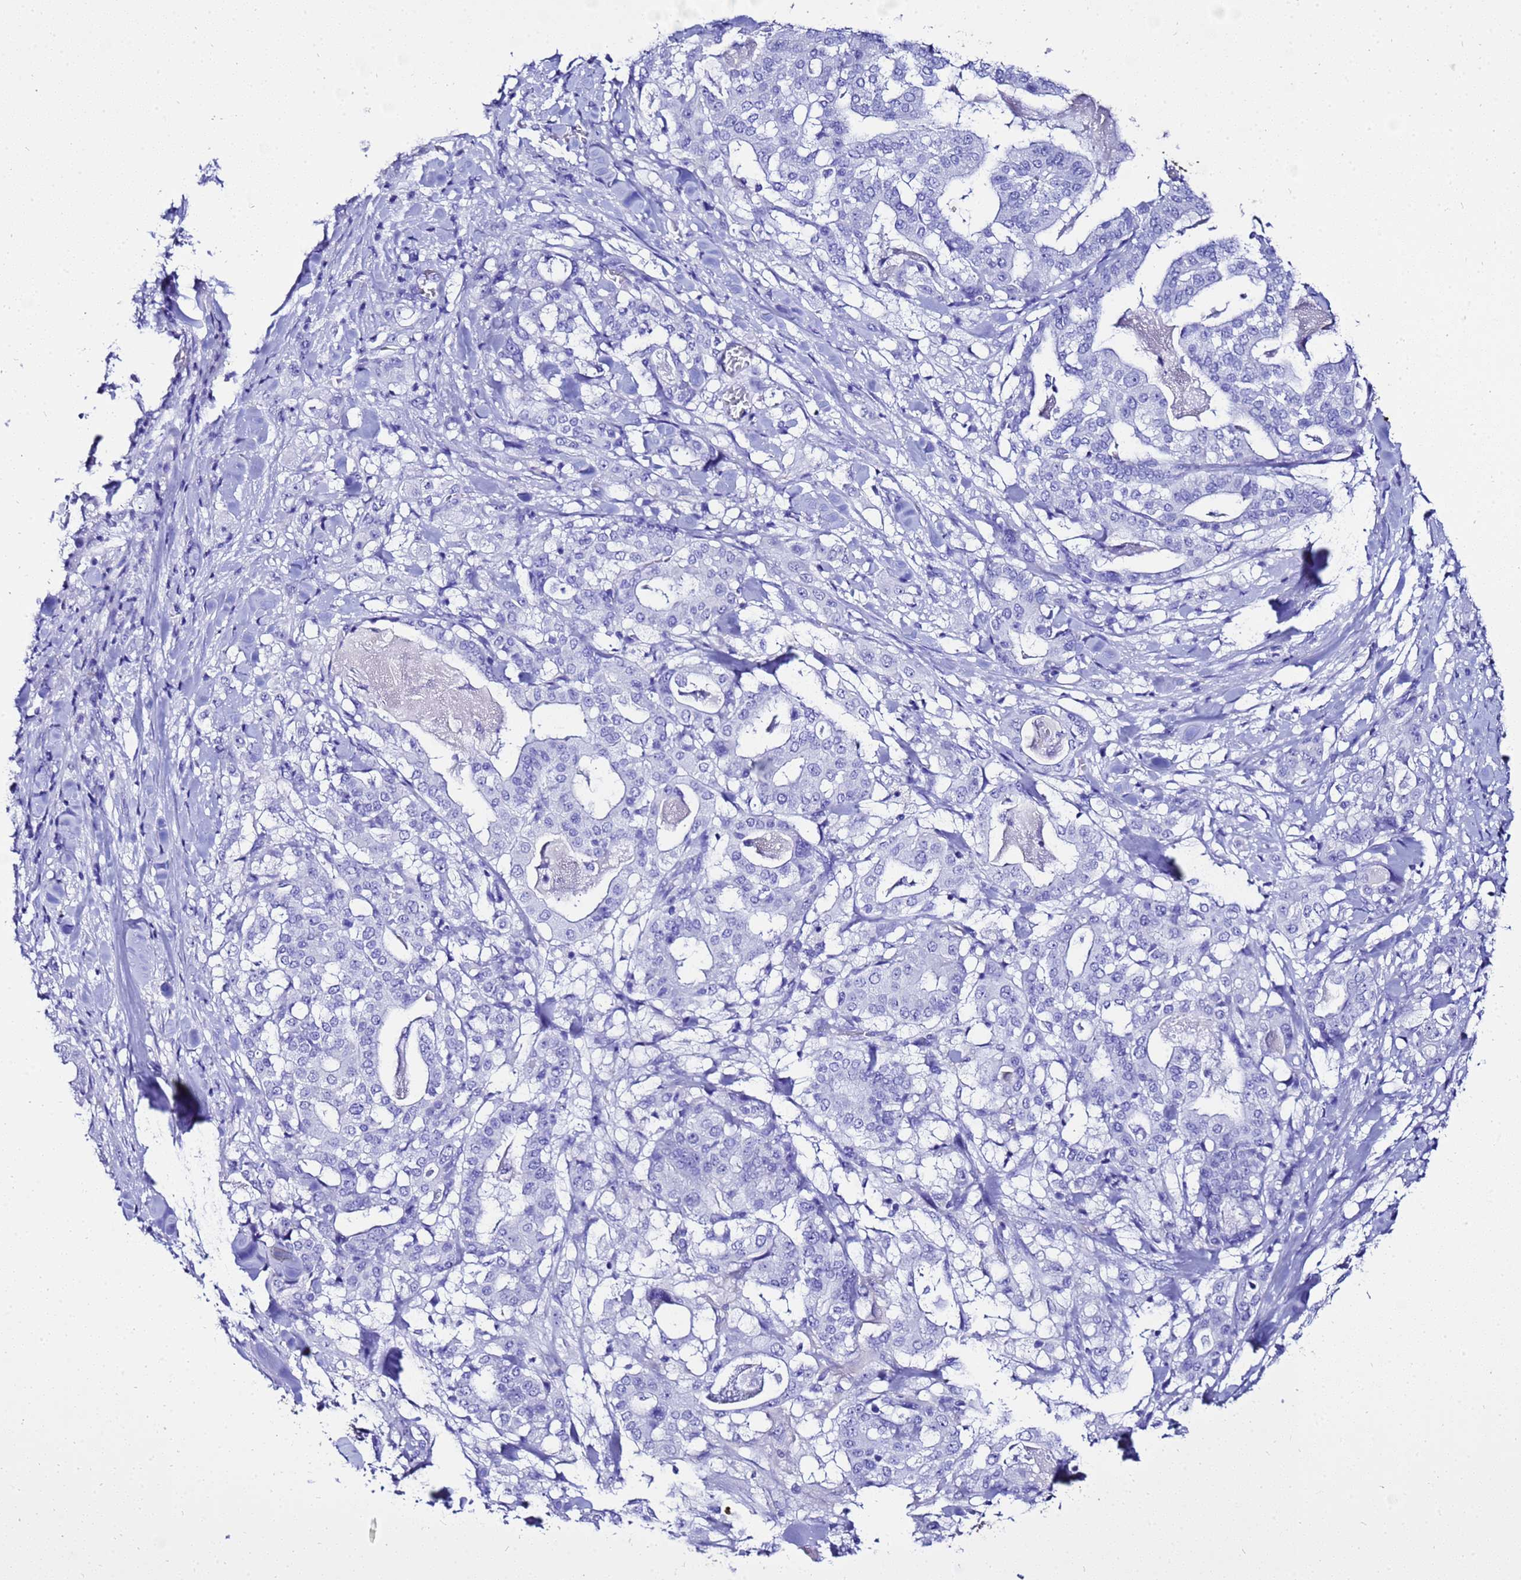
{"staining": {"intensity": "negative", "quantity": "none", "location": "none"}, "tissue": "stomach cancer", "cell_type": "Tumor cells", "image_type": "cancer", "snomed": [{"axis": "morphology", "description": "Adenocarcinoma, NOS"}, {"axis": "topography", "description": "Stomach"}], "caption": "Protein analysis of adenocarcinoma (stomach) demonstrates no significant staining in tumor cells.", "gene": "LIPF", "patient": {"sex": "male", "age": 48}}